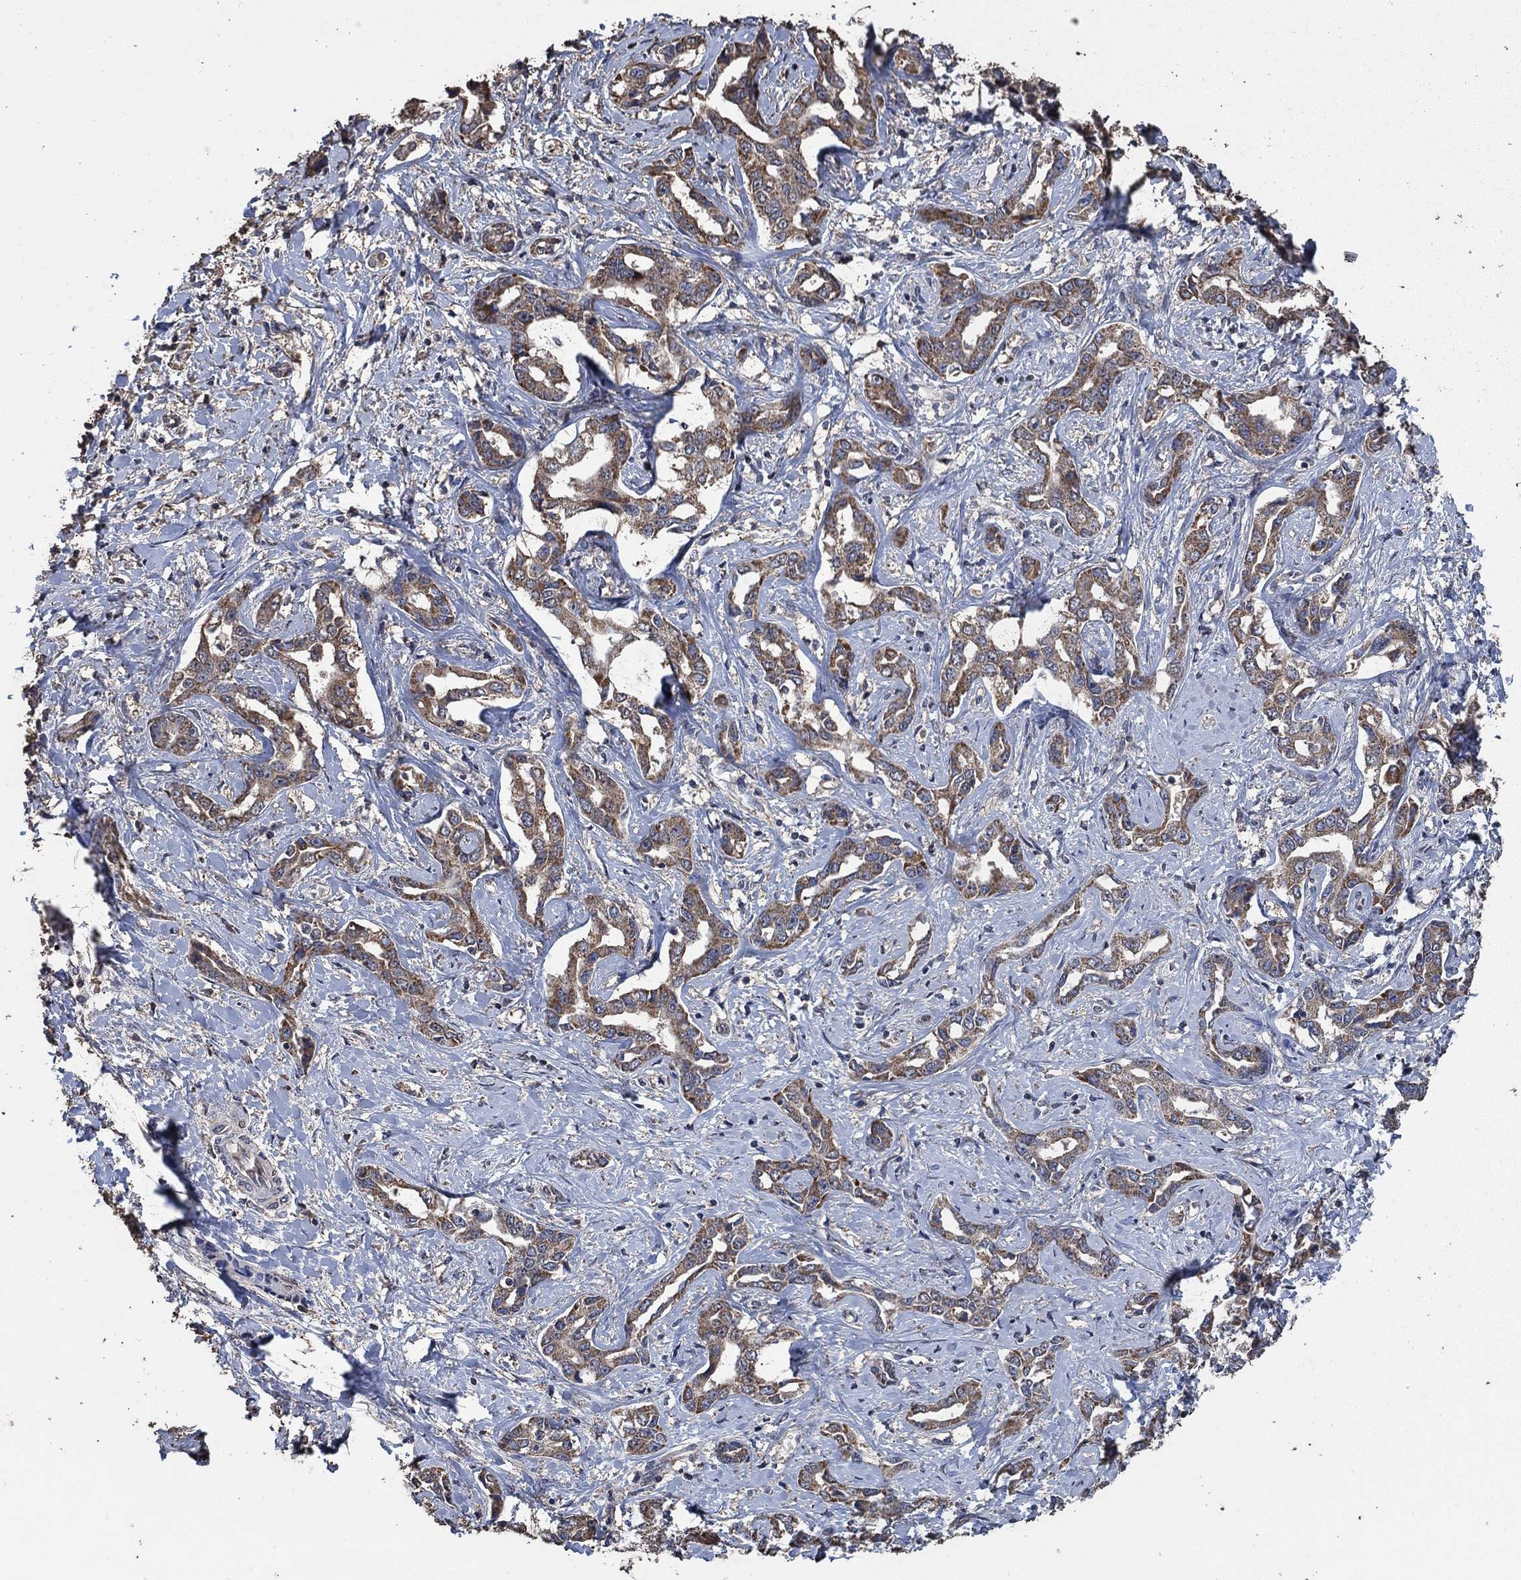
{"staining": {"intensity": "moderate", "quantity": ">75%", "location": "cytoplasmic/membranous"}, "tissue": "liver cancer", "cell_type": "Tumor cells", "image_type": "cancer", "snomed": [{"axis": "morphology", "description": "Cholangiocarcinoma"}, {"axis": "topography", "description": "Liver"}], "caption": "Immunohistochemistry (DAB) staining of liver cancer demonstrates moderate cytoplasmic/membranous protein expression in approximately >75% of tumor cells.", "gene": "MRPS24", "patient": {"sex": "male", "age": 59}}